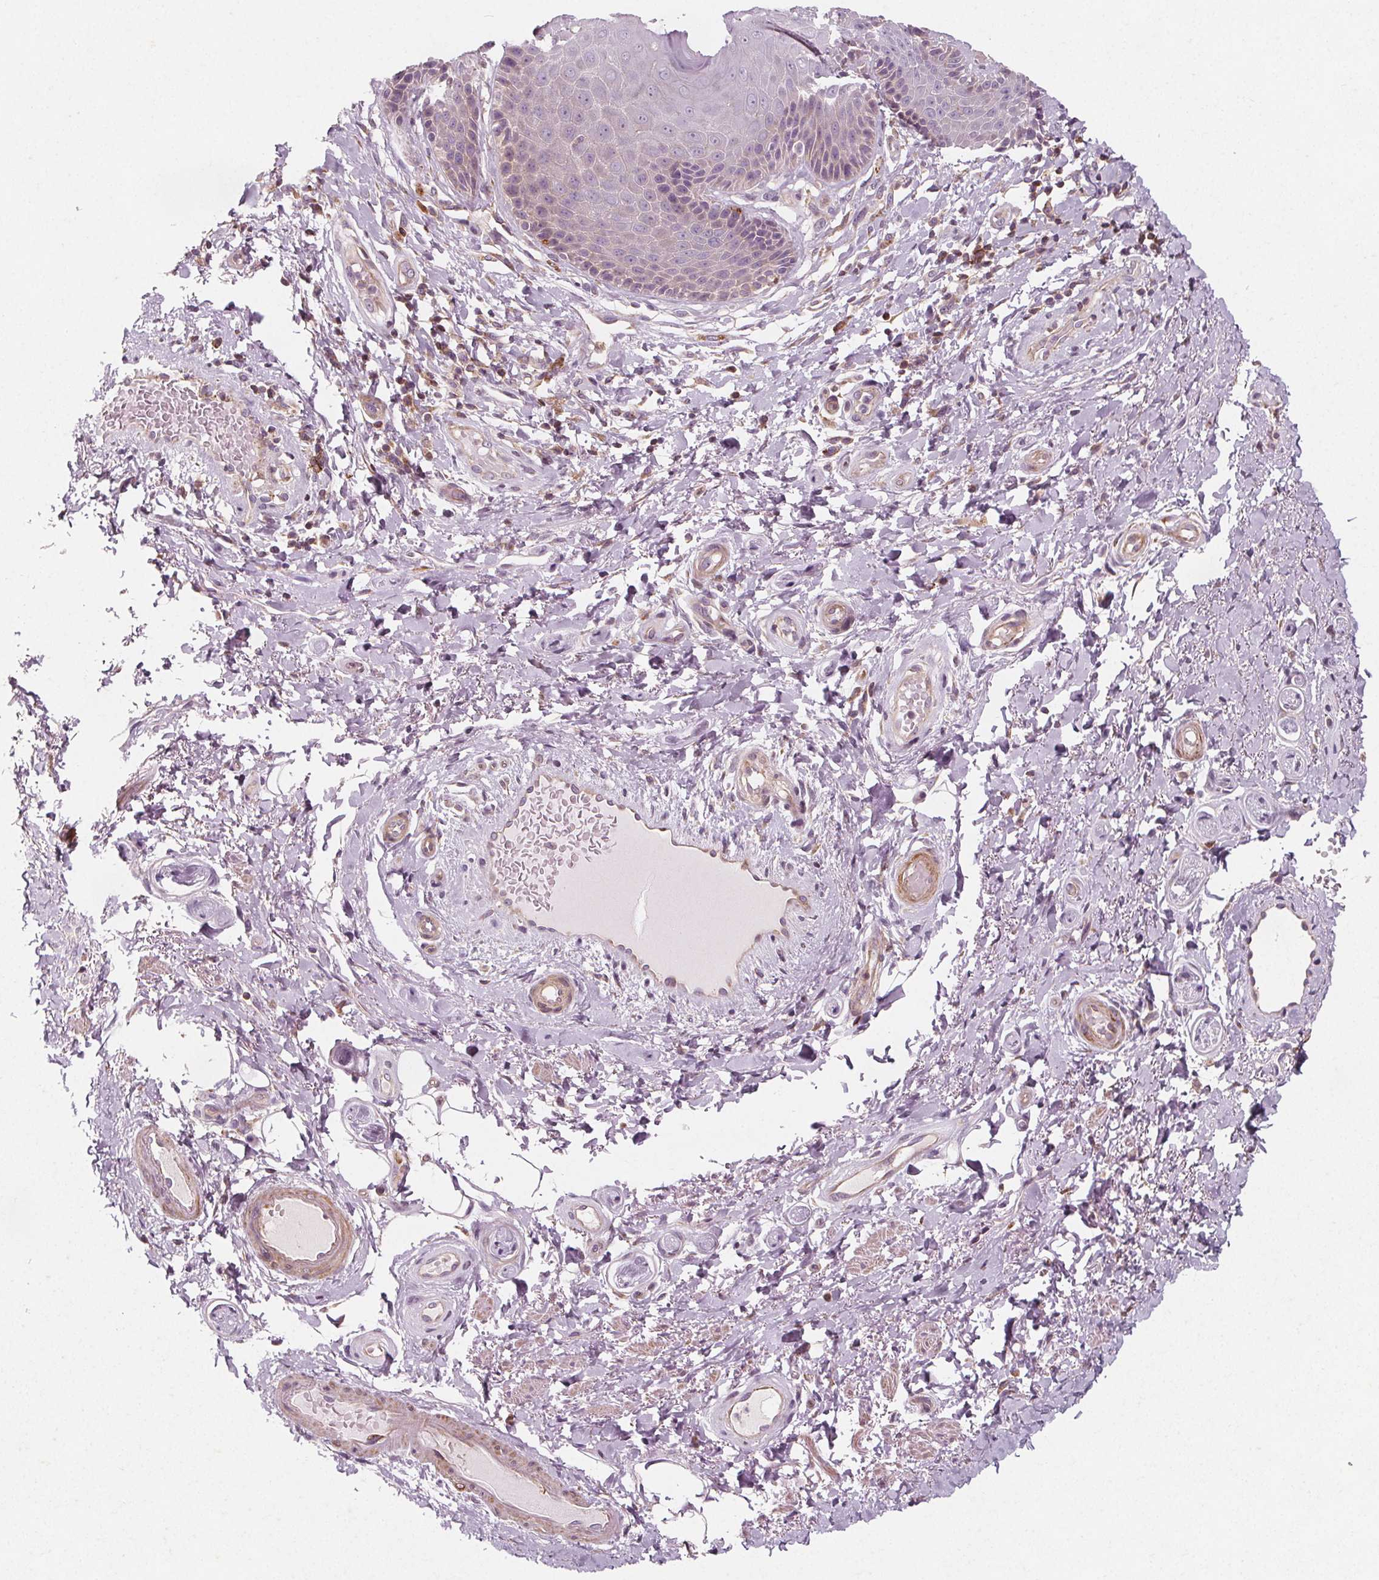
{"staining": {"intensity": "negative", "quantity": "none", "location": "none"}, "tissue": "skin", "cell_type": "Epidermal cells", "image_type": "normal", "snomed": [{"axis": "morphology", "description": "Normal tissue, NOS"}, {"axis": "topography", "description": "Anal"}, {"axis": "topography", "description": "Peripheral nerve tissue"}], "caption": "Immunohistochemistry photomicrograph of normal skin: skin stained with DAB demonstrates no significant protein staining in epidermal cells.", "gene": "ADAM33", "patient": {"sex": "male", "age": 51}}